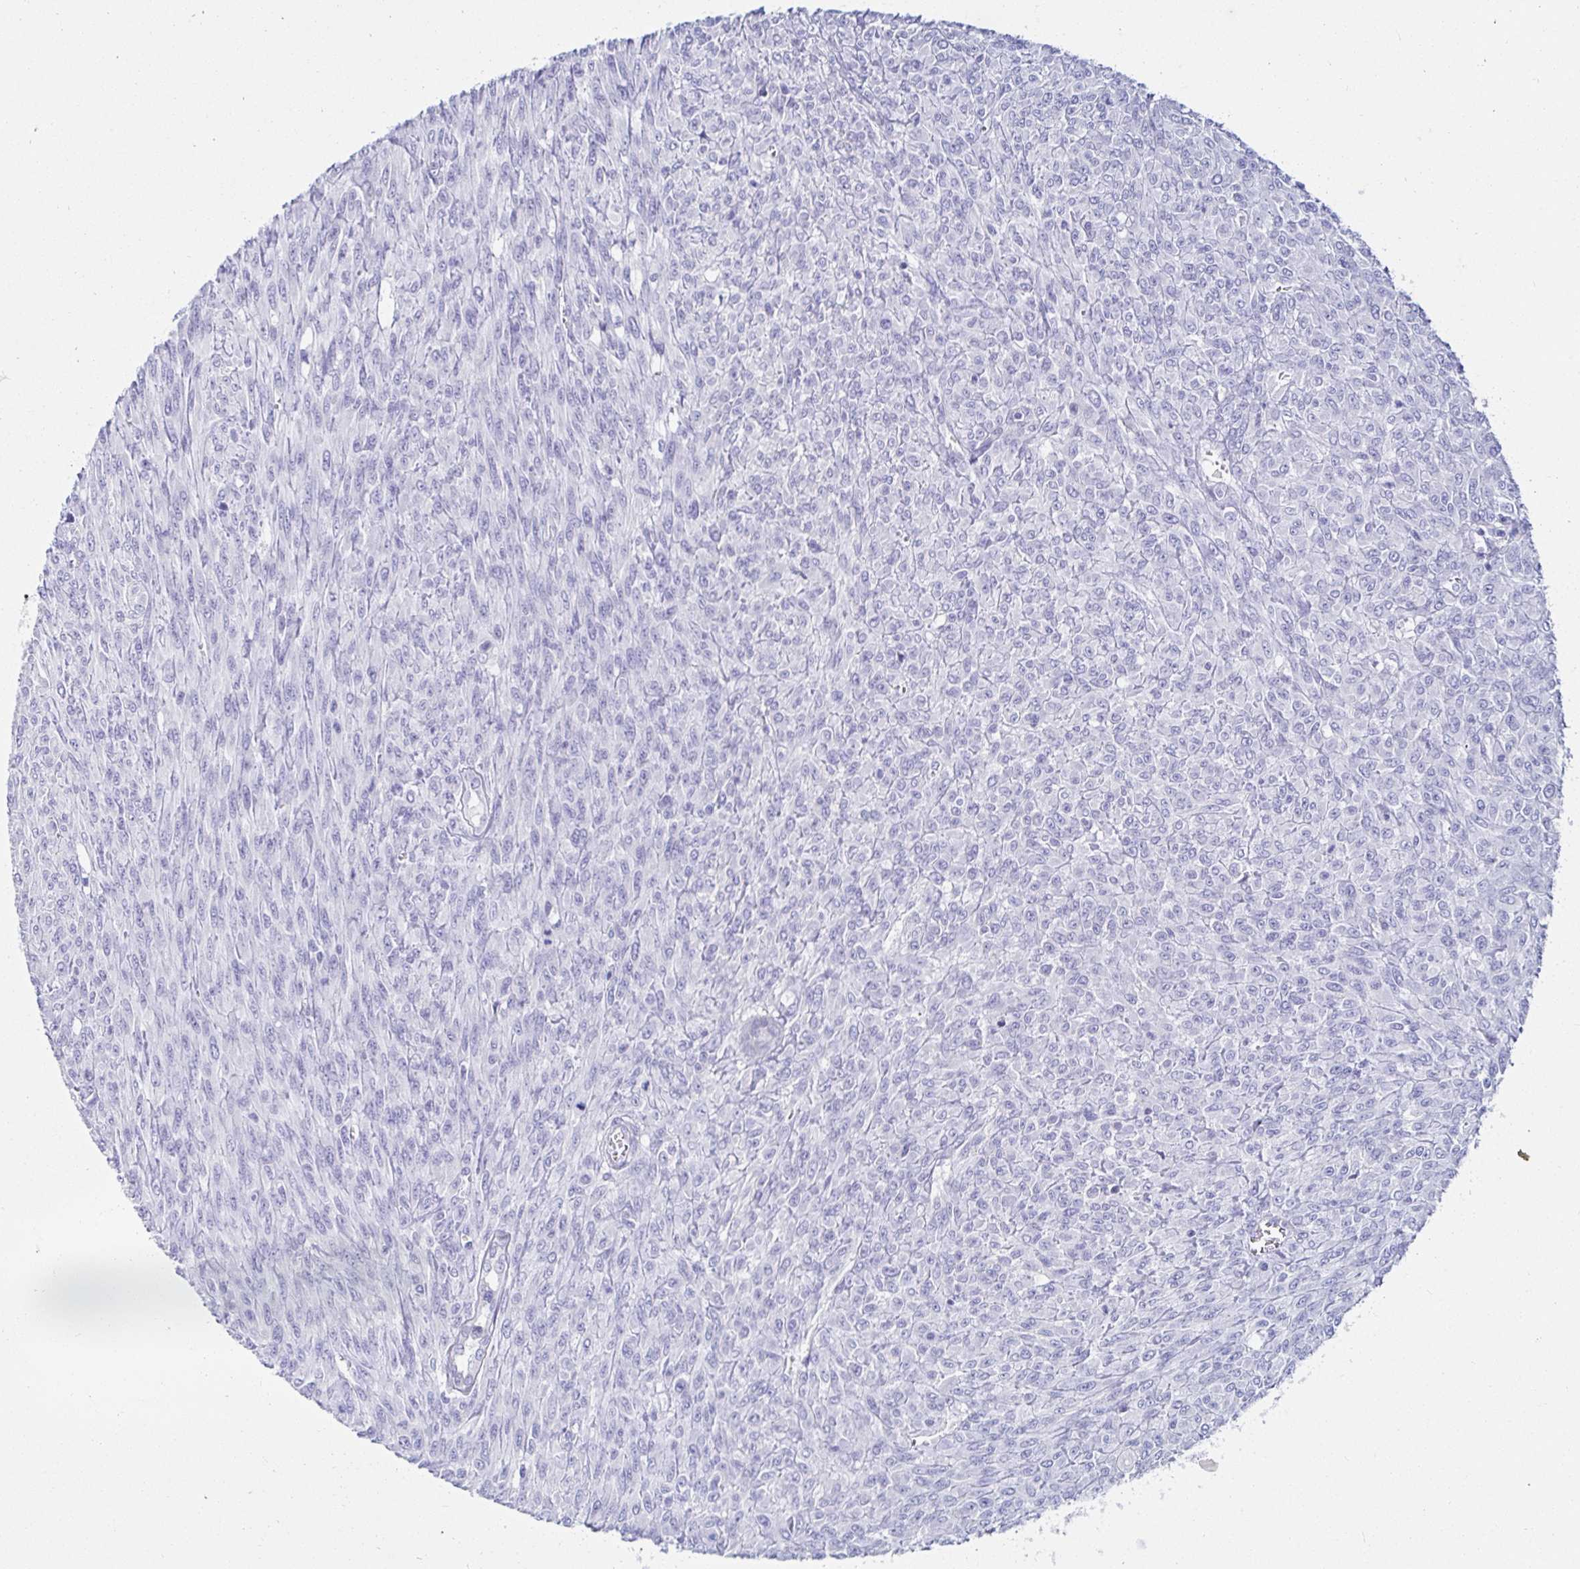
{"staining": {"intensity": "negative", "quantity": "none", "location": "none"}, "tissue": "renal cancer", "cell_type": "Tumor cells", "image_type": "cancer", "snomed": [{"axis": "morphology", "description": "Adenocarcinoma, NOS"}, {"axis": "topography", "description": "Kidney"}], "caption": "Immunohistochemistry micrograph of neoplastic tissue: renal cancer (adenocarcinoma) stained with DAB (3,3'-diaminobenzidine) displays no significant protein staining in tumor cells. The staining was performed using DAB (3,3'-diaminobenzidine) to visualize the protein expression in brown, while the nuclei were stained in blue with hematoxylin (Magnification: 20x).", "gene": "C4orf17", "patient": {"sex": "male", "age": 58}}